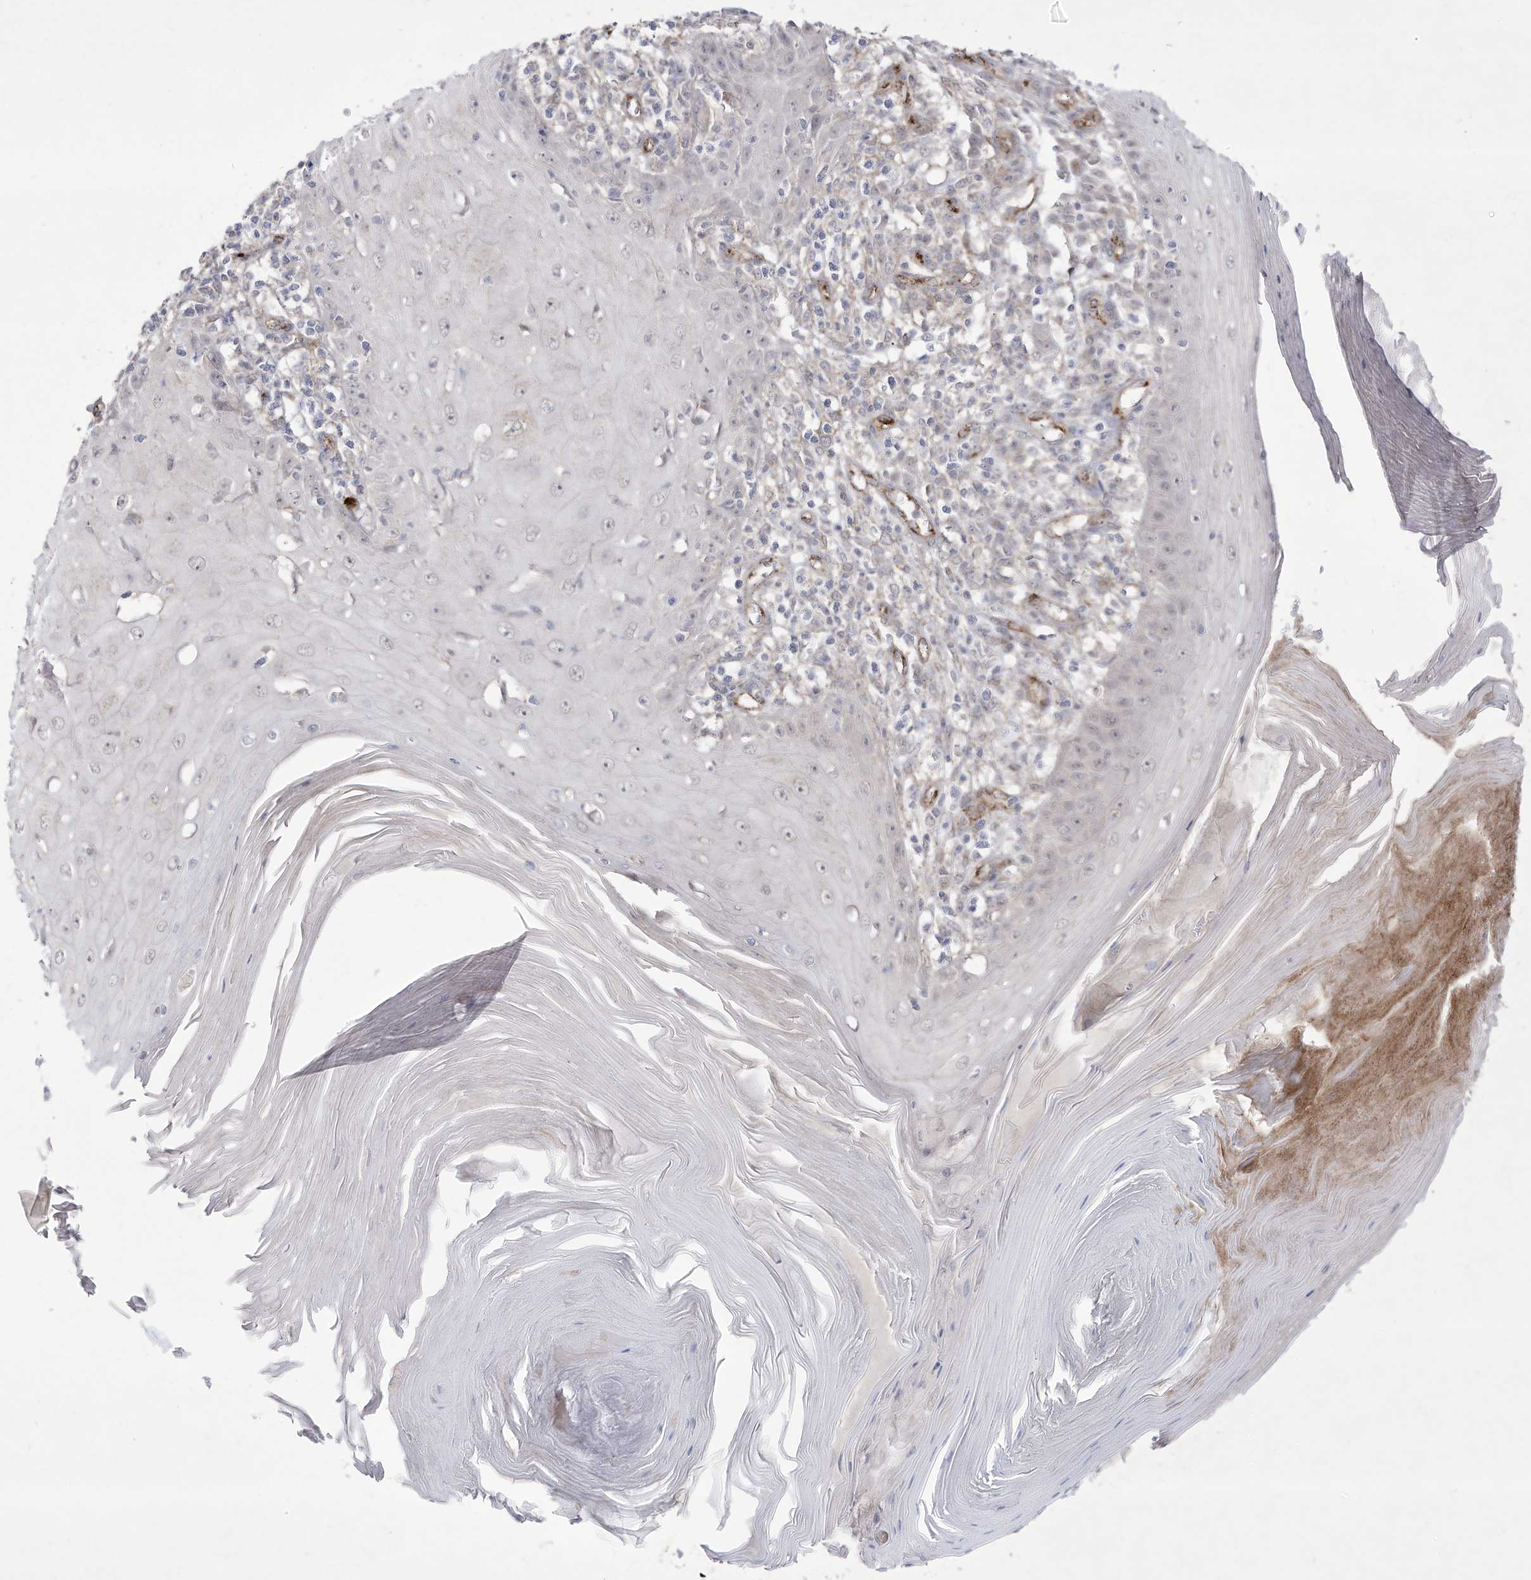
{"staining": {"intensity": "negative", "quantity": "none", "location": "none"}, "tissue": "skin cancer", "cell_type": "Tumor cells", "image_type": "cancer", "snomed": [{"axis": "morphology", "description": "Squamous cell carcinoma, NOS"}, {"axis": "topography", "description": "Skin"}], "caption": "Tumor cells show no significant expression in skin squamous cell carcinoma.", "gene": "ZGRF1", "patient": {"sex": "female", "age": 73}}